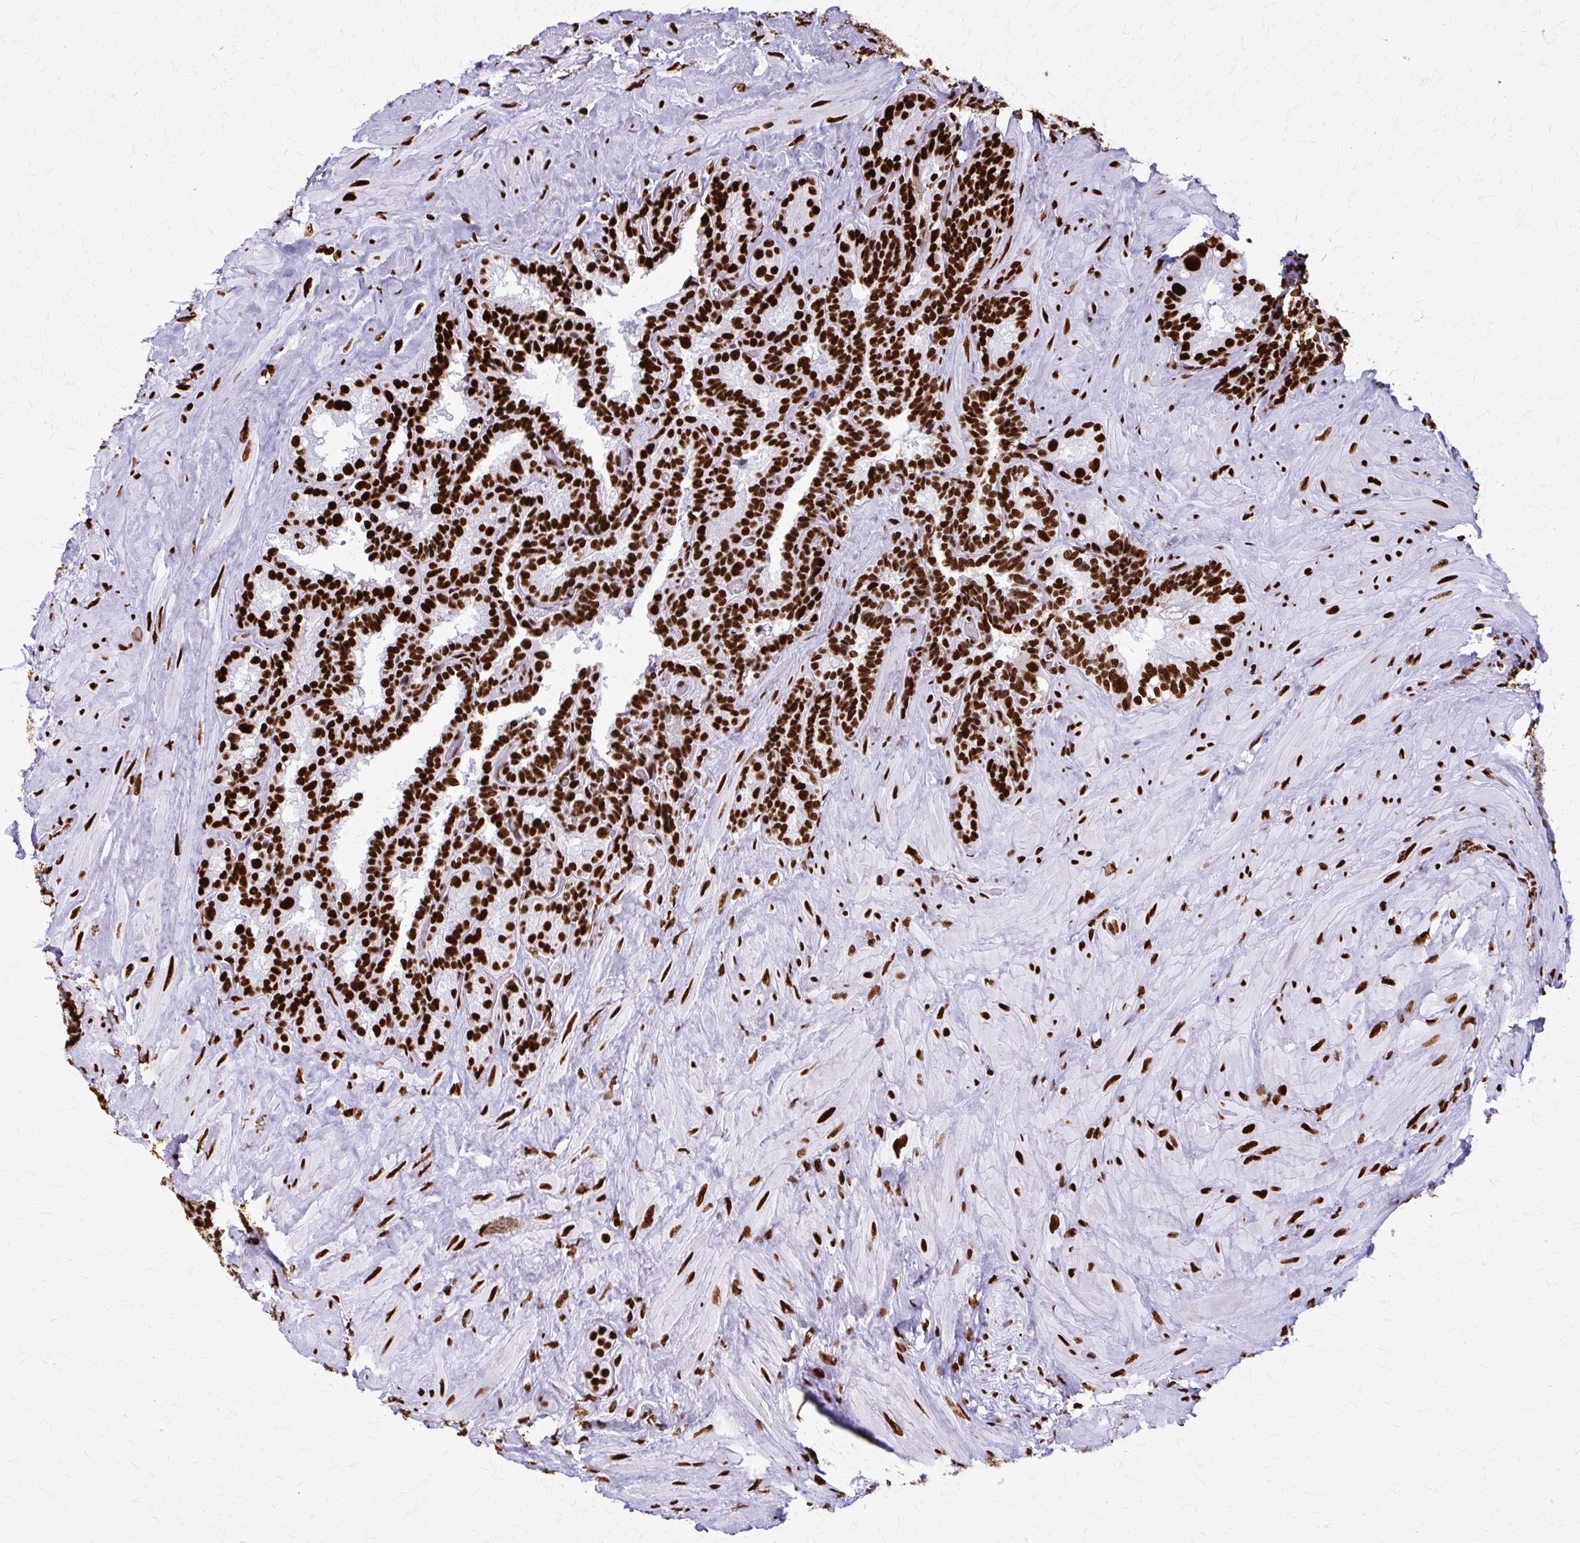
{"staining": {"intensity": "strong", "quantity": ">75%", "location": "nuclear"}, "tissue": "seminal vesicle", "cell_type": "Glandular cells", "image_type": "normal", "snomed": [{"axis": "morphology", "description": "Normal tissue, NOS"}, {"axis": "topography", "description": "Seminal veicle"}], "caption": "Immunohistochemistry image of normal seminal vesicle stained for a protein (brown), which displays high levels of strong nuclear expression in about >75% of glandular cells.", "gene": "SFPQ", "patient": {"sex": "male", "age": 60}}